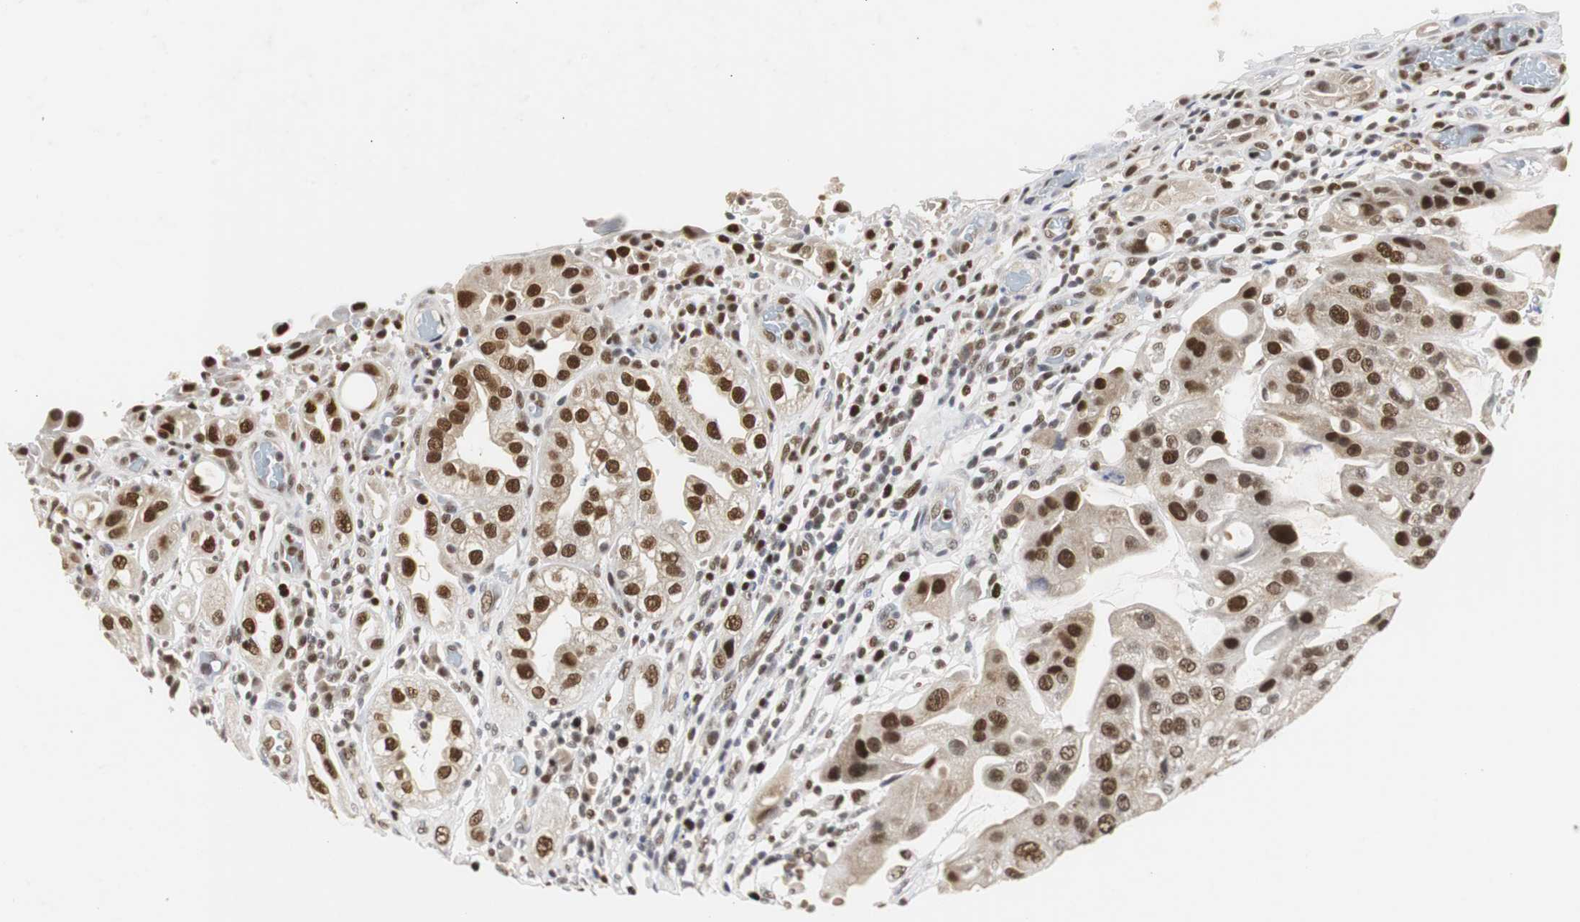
{"staining": {"intensity": "strong", "quantity": ">75%", "location": "nuclear"}, "tissue": "urothelial cancer", "cell_type": "Tumor cells", "image_type": "cancer", "snomed": [{"axis": "morphology", "description": "Urothelial carcinoma, High grade"}, {"axis": "topography", "description": "Urinary bladder"}], "caption": "High-power microscopy captured an immunohistochemistry (IHC) micrograph of urothelial cancer, revealing strong nuclear staining in approximately >75% of tumor cells.", "gene": "ZFC3H1", "patient": {"sex": "female", "age": 64}}